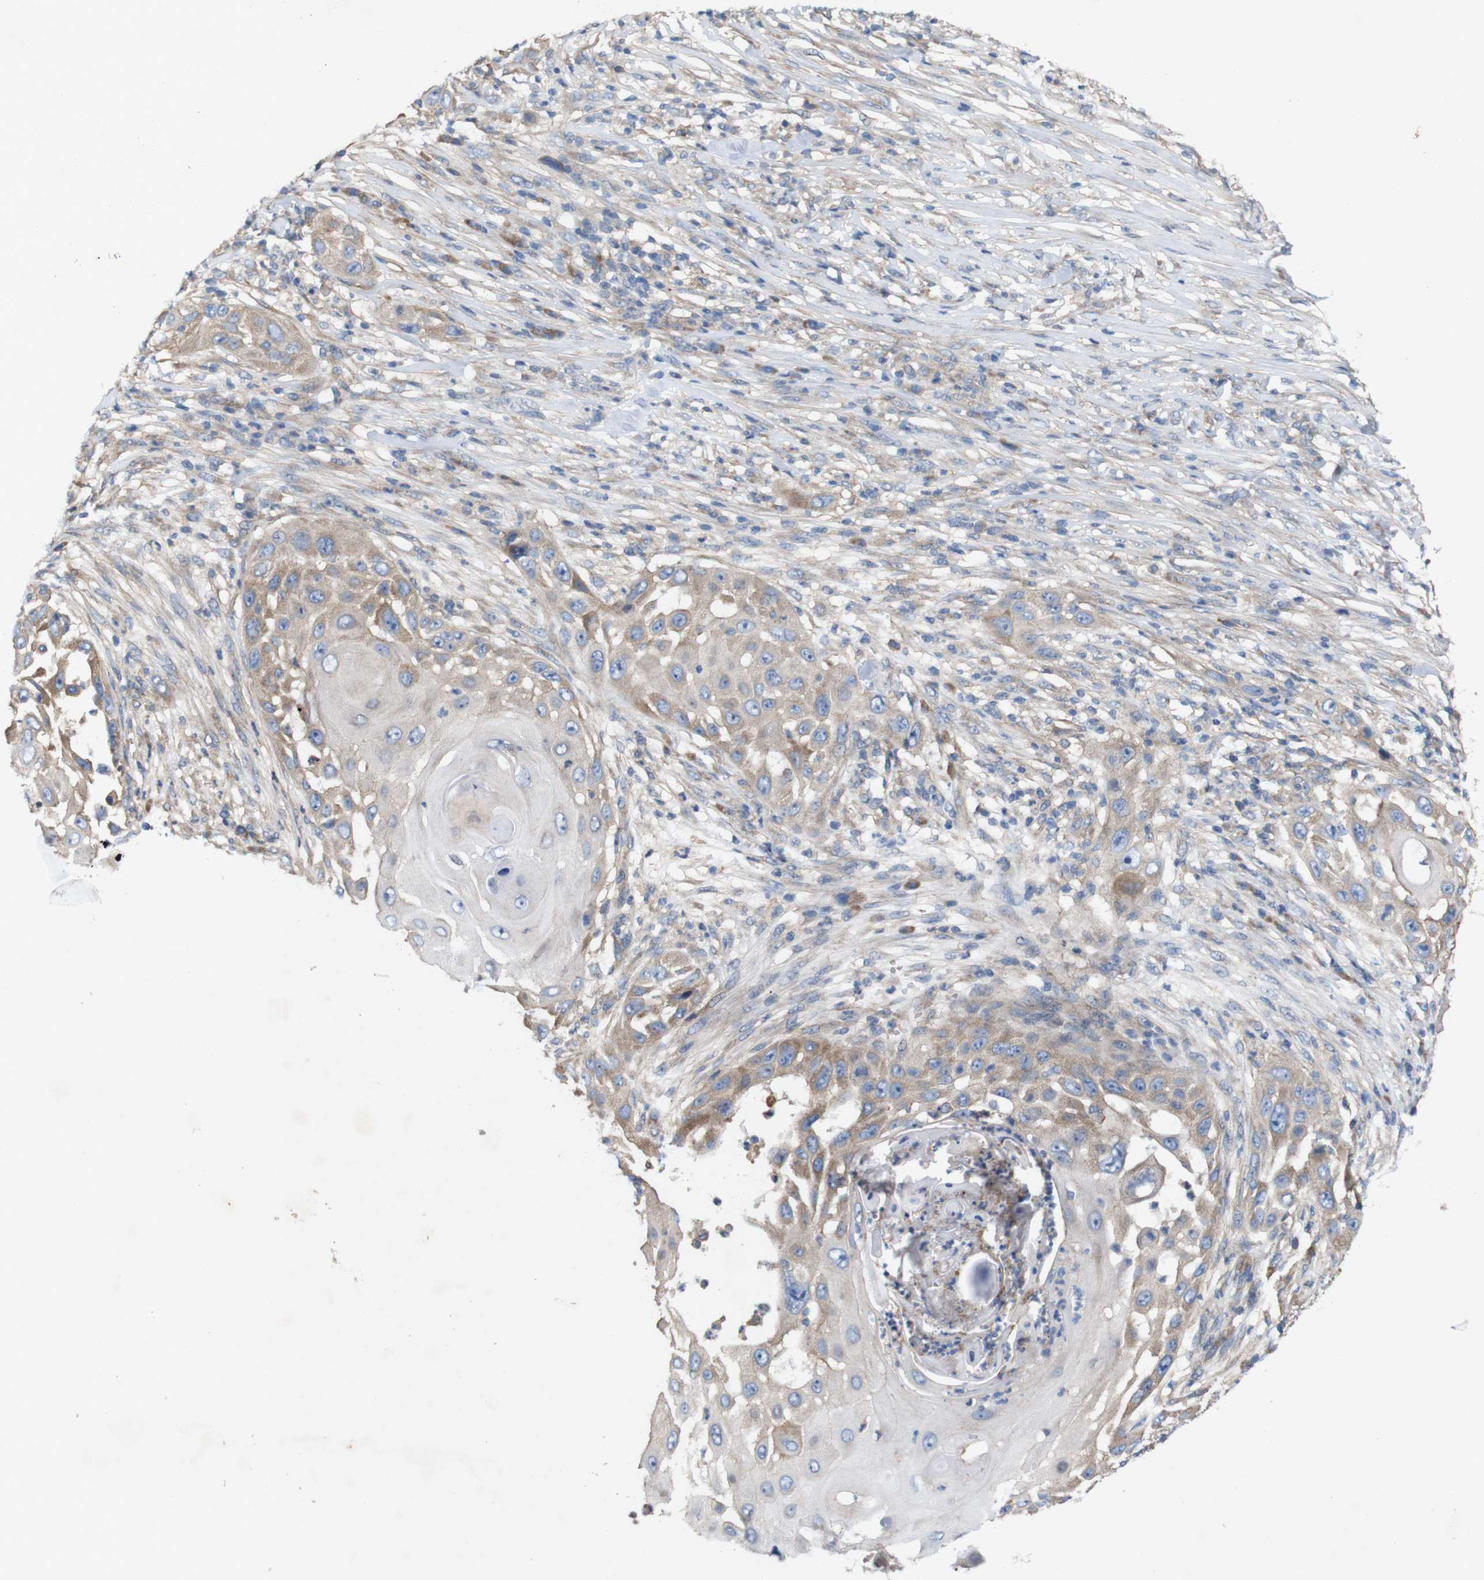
{"staining": {"intensity": "weak", "quantity": ">75%", "location": "cytoplasmic/membranous"}, "tissue": "skin cancer", "cell_type": "Tumor cells", "image_type": "cancer", "snomed": [{"axis": "morphology", "description": "Squamous cell carcinoma, NOS"}, {"axis": "topography", "description": "Skin"}], "caption": "Squamous cell carcinoma (skin) stained with DAB (3,3'-diaminobenzidine) immunohistochemistry (IHC) exhibits low levels of weak cytoplasmic/membranous staining in approximately >75% of tumor cells.", "gene": "SIGLEC8", "patient": {"sex": "female", "age": 44}}